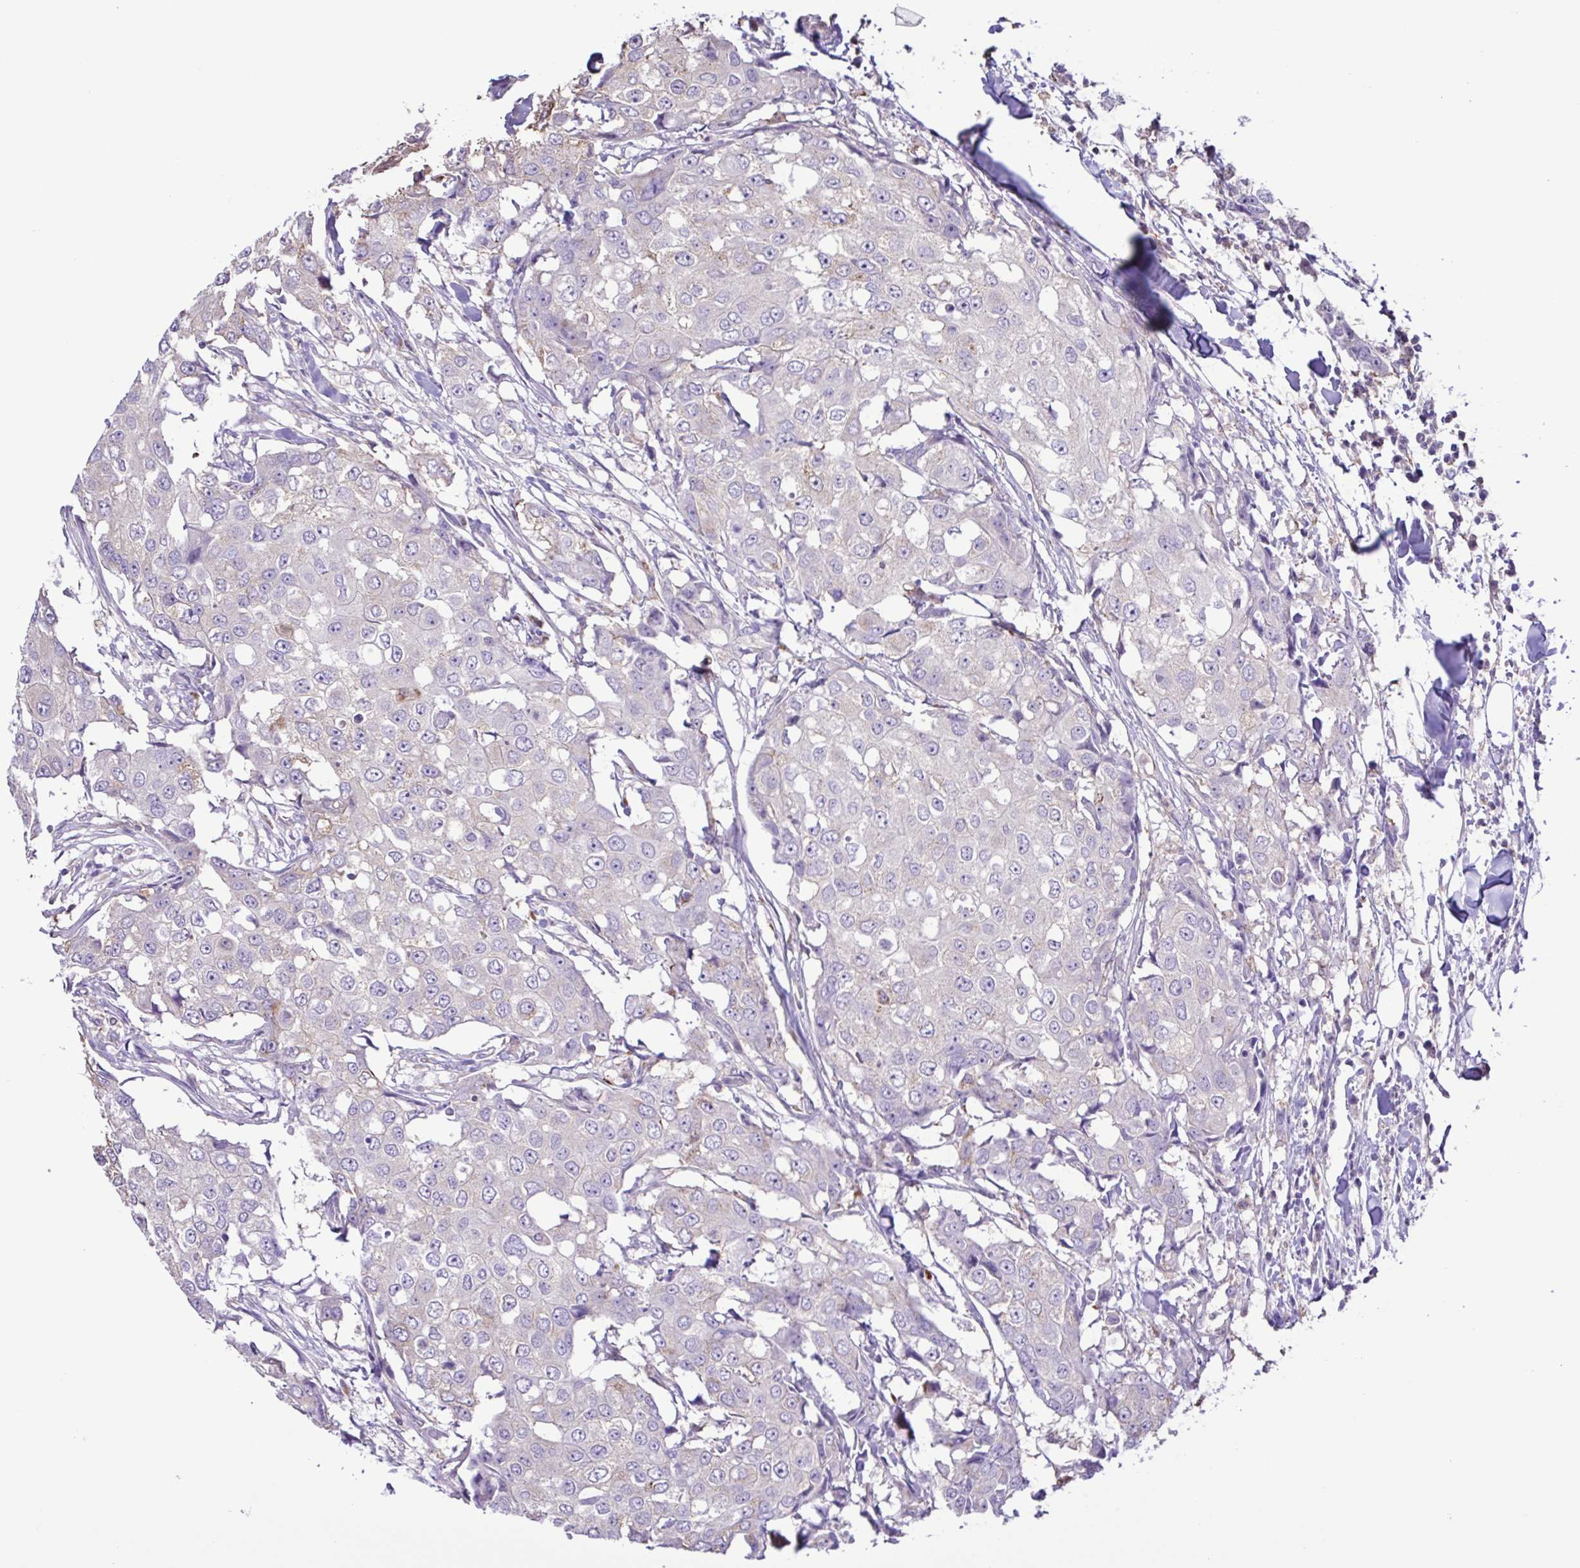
{"staining": {"intensity": "negative", "quantity": "none", "location": "none"}, "tissue": "breast cancer", "cell_type": "Tumor cells", "image_type": "cancer", "snomed": [{"axis": "morphology", "description": "Duct carcinoma"}, {"axis": "topography", "description": "Breast"}], "caption": "DAB (3,3'-diaminobenzidine) immunohistochemical staining of human breast intraductal carcinoma displays no significant expression in tumor cells.", "gene": "CYP17A1", "patient": {"sex": "female", "age": 27}}